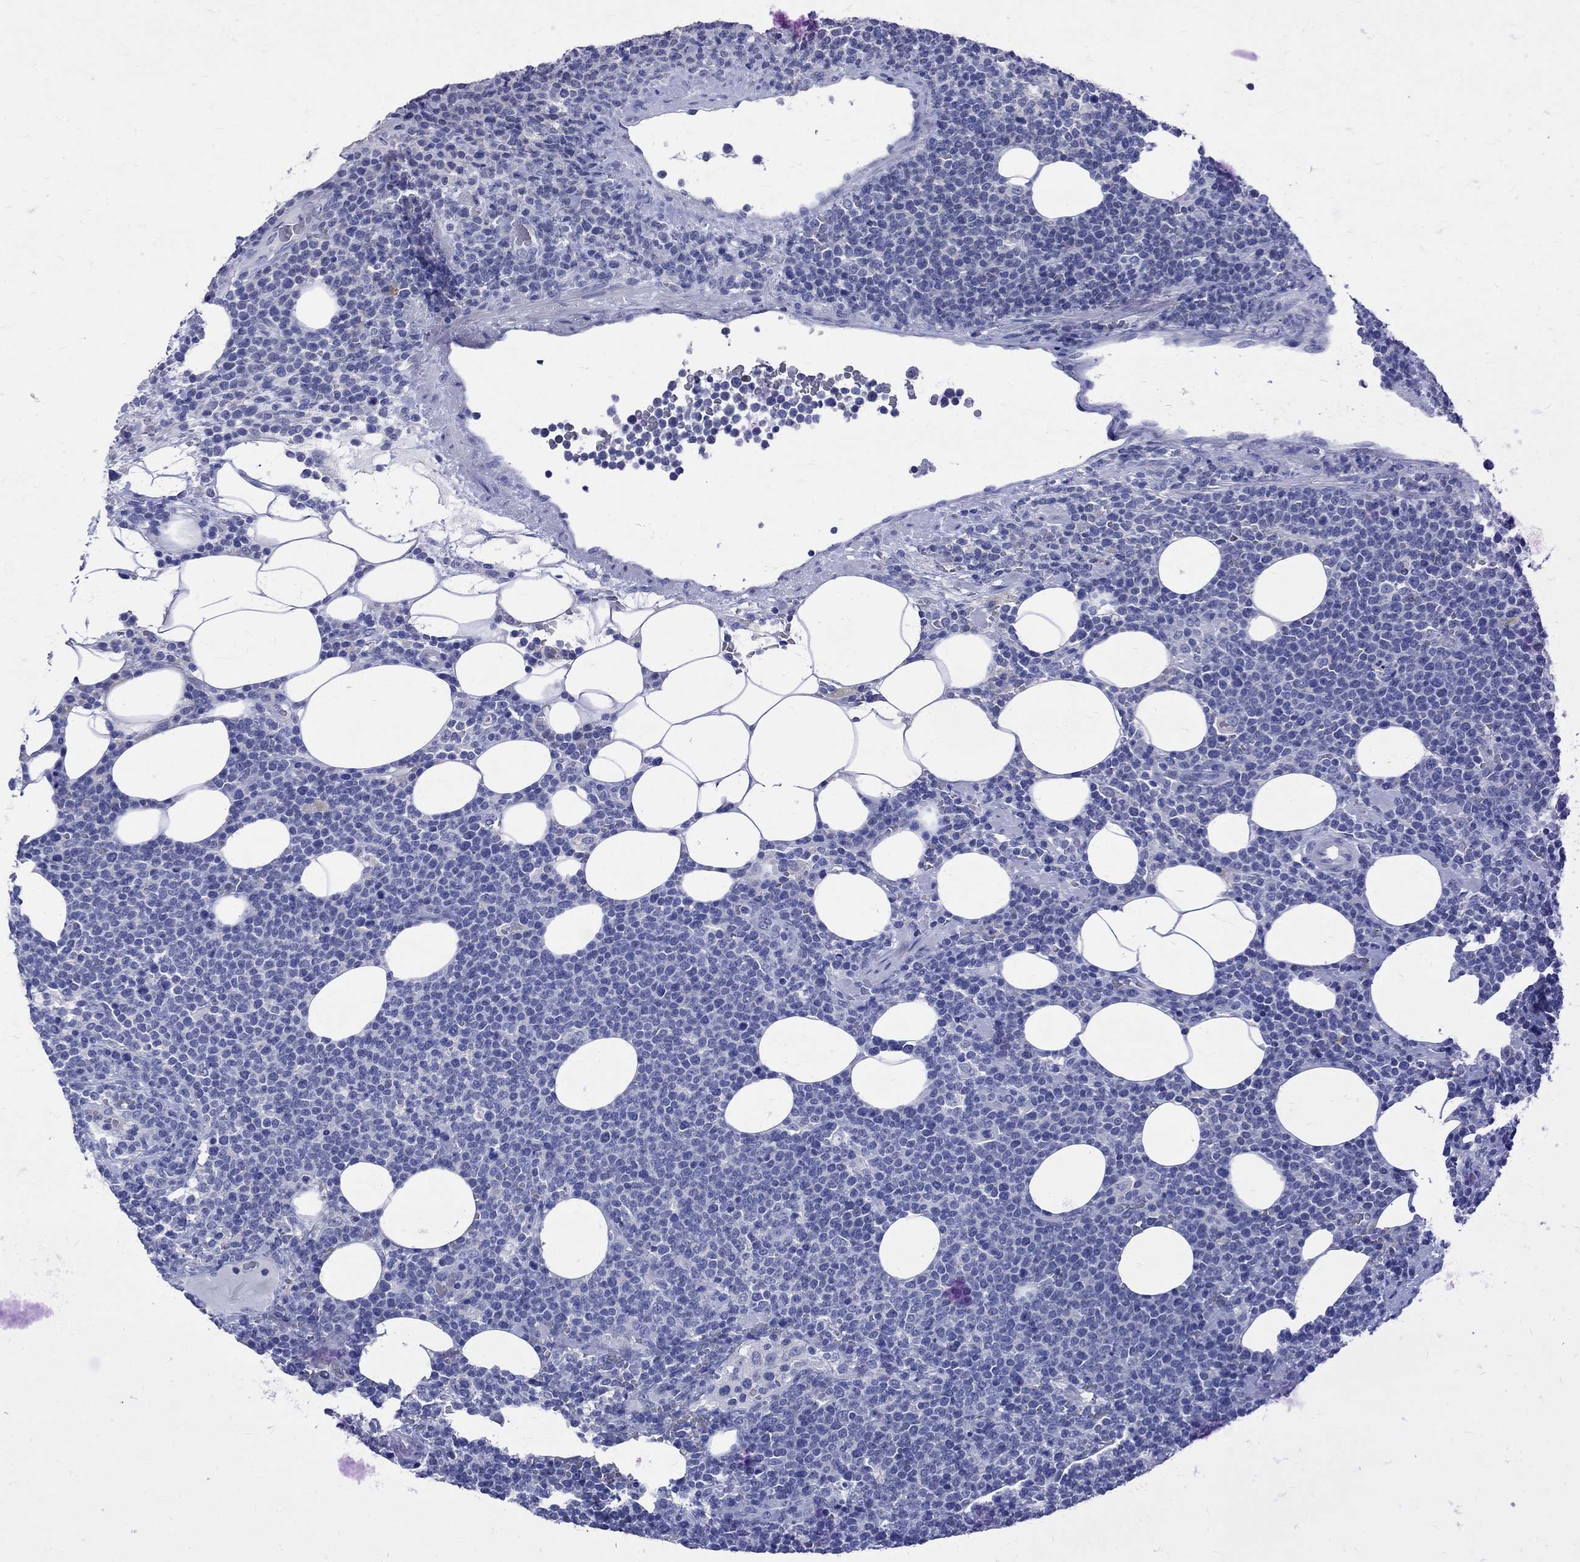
{"staining": {"intensity": "negative", "quantity": "none", "location": "none"}, "tissue": "lymphoma", "cell_type": "Tumor cells", "image_type": "cancer", "snomed": [{"axis": "morphology", "description": "Malignant lymphoma, non-Hodgkin's type, High grade"}, {"axis": "topography", "description": "Lymph node"}], "caption": "The histopathology image reveals no significant positivity in tumor cells of high-grade malignant lymphoma, non-Hodgkin's type.", "gene": "MAGEB6", "patient": {"sex": "male", "age": 61}}